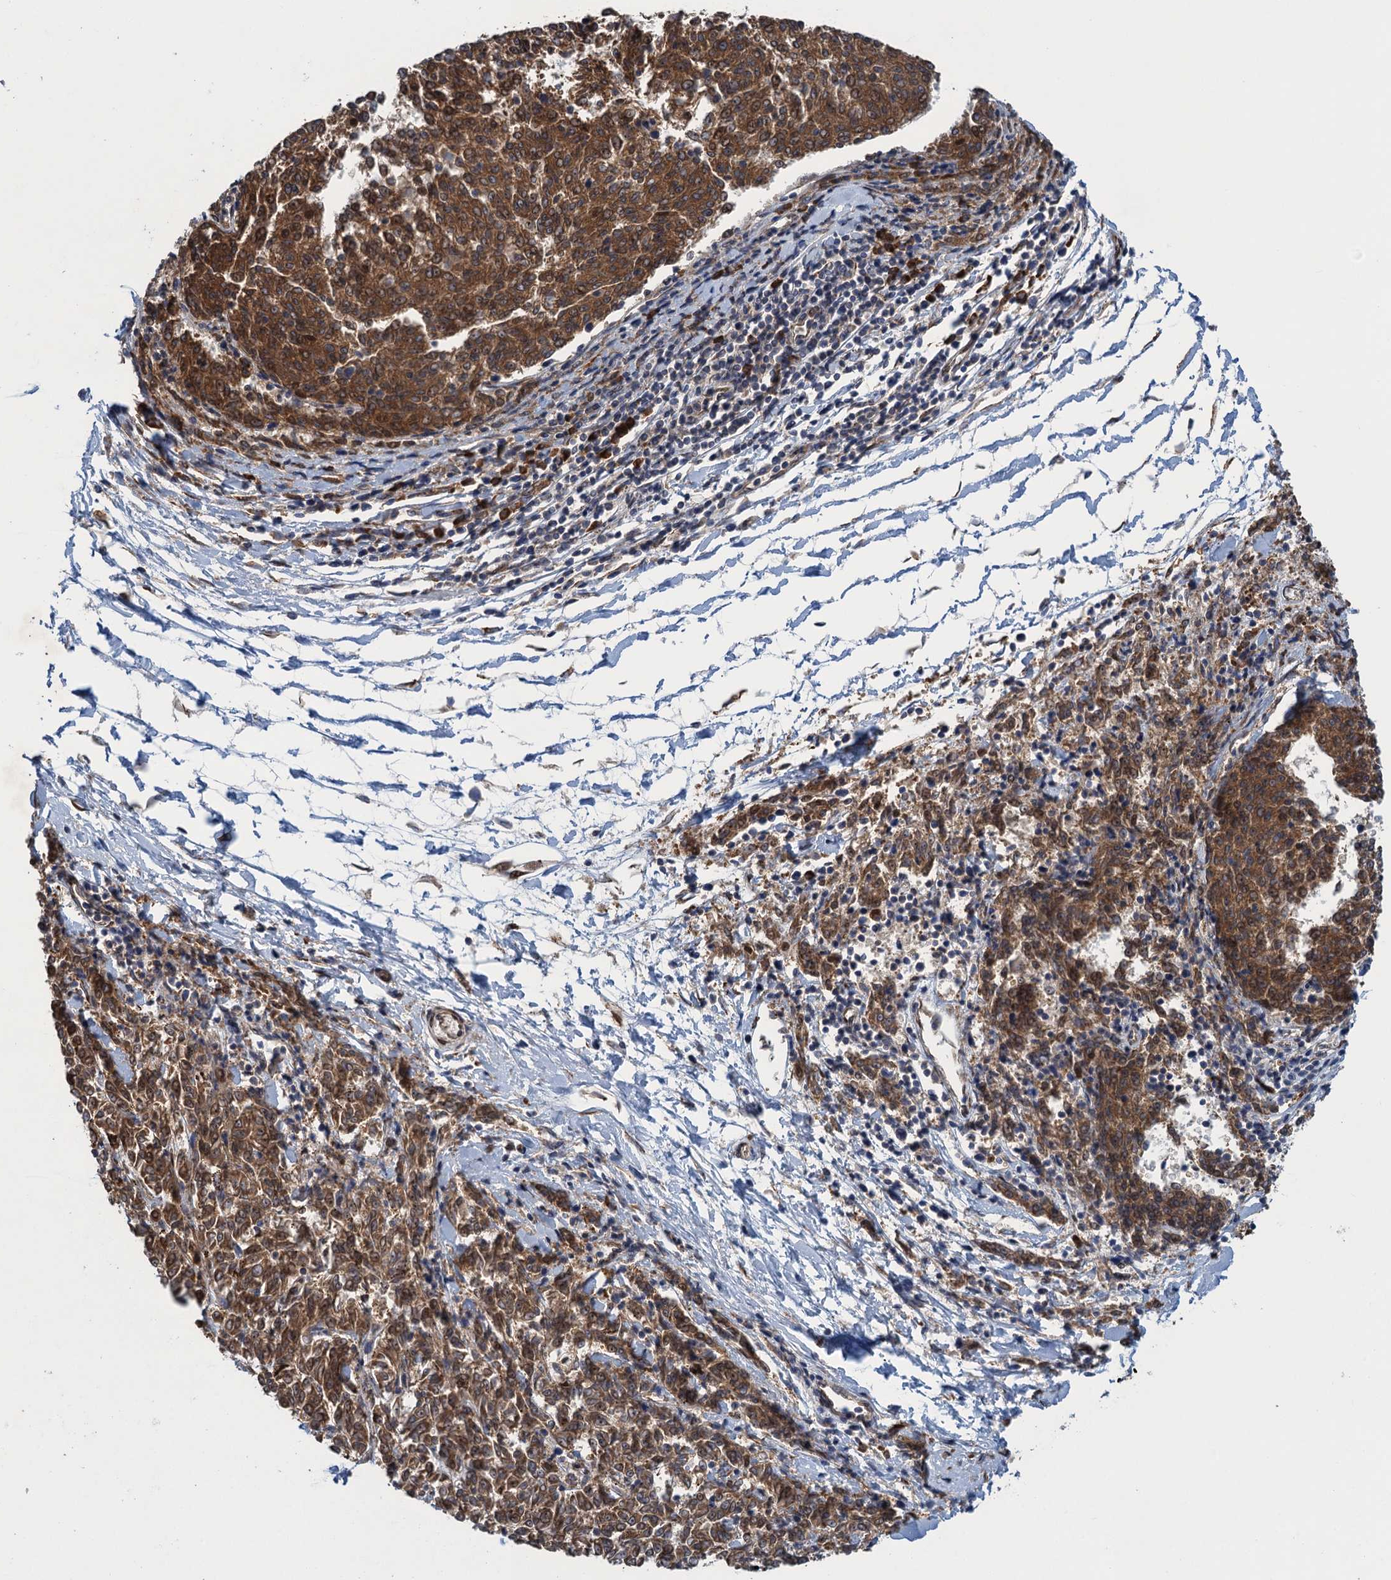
{"staining": {"intensity": "strong", "quantity": ">75%", "location": "cytoplasmic/membranous"}, "tissue": "melanoma", "cell_type": "Tumor cells", "image_type": "cancer", "snomed": [{"axis": "morphology", "description": "Malignant melanoma, NOS"}, {"axis": "topography", "description": "Skin"}], "caption": "Malignant melanoma stained with DAB immunohistochemistry (IHC) demonstrates high levels of strong cytoplasmic/membranous staining in approximately >75% of tumor cells. (Brightfield microscopy of DAB IHC at high magnification).", "gene": "MDM1", "patient": {"sex": "female", "age": 72}}